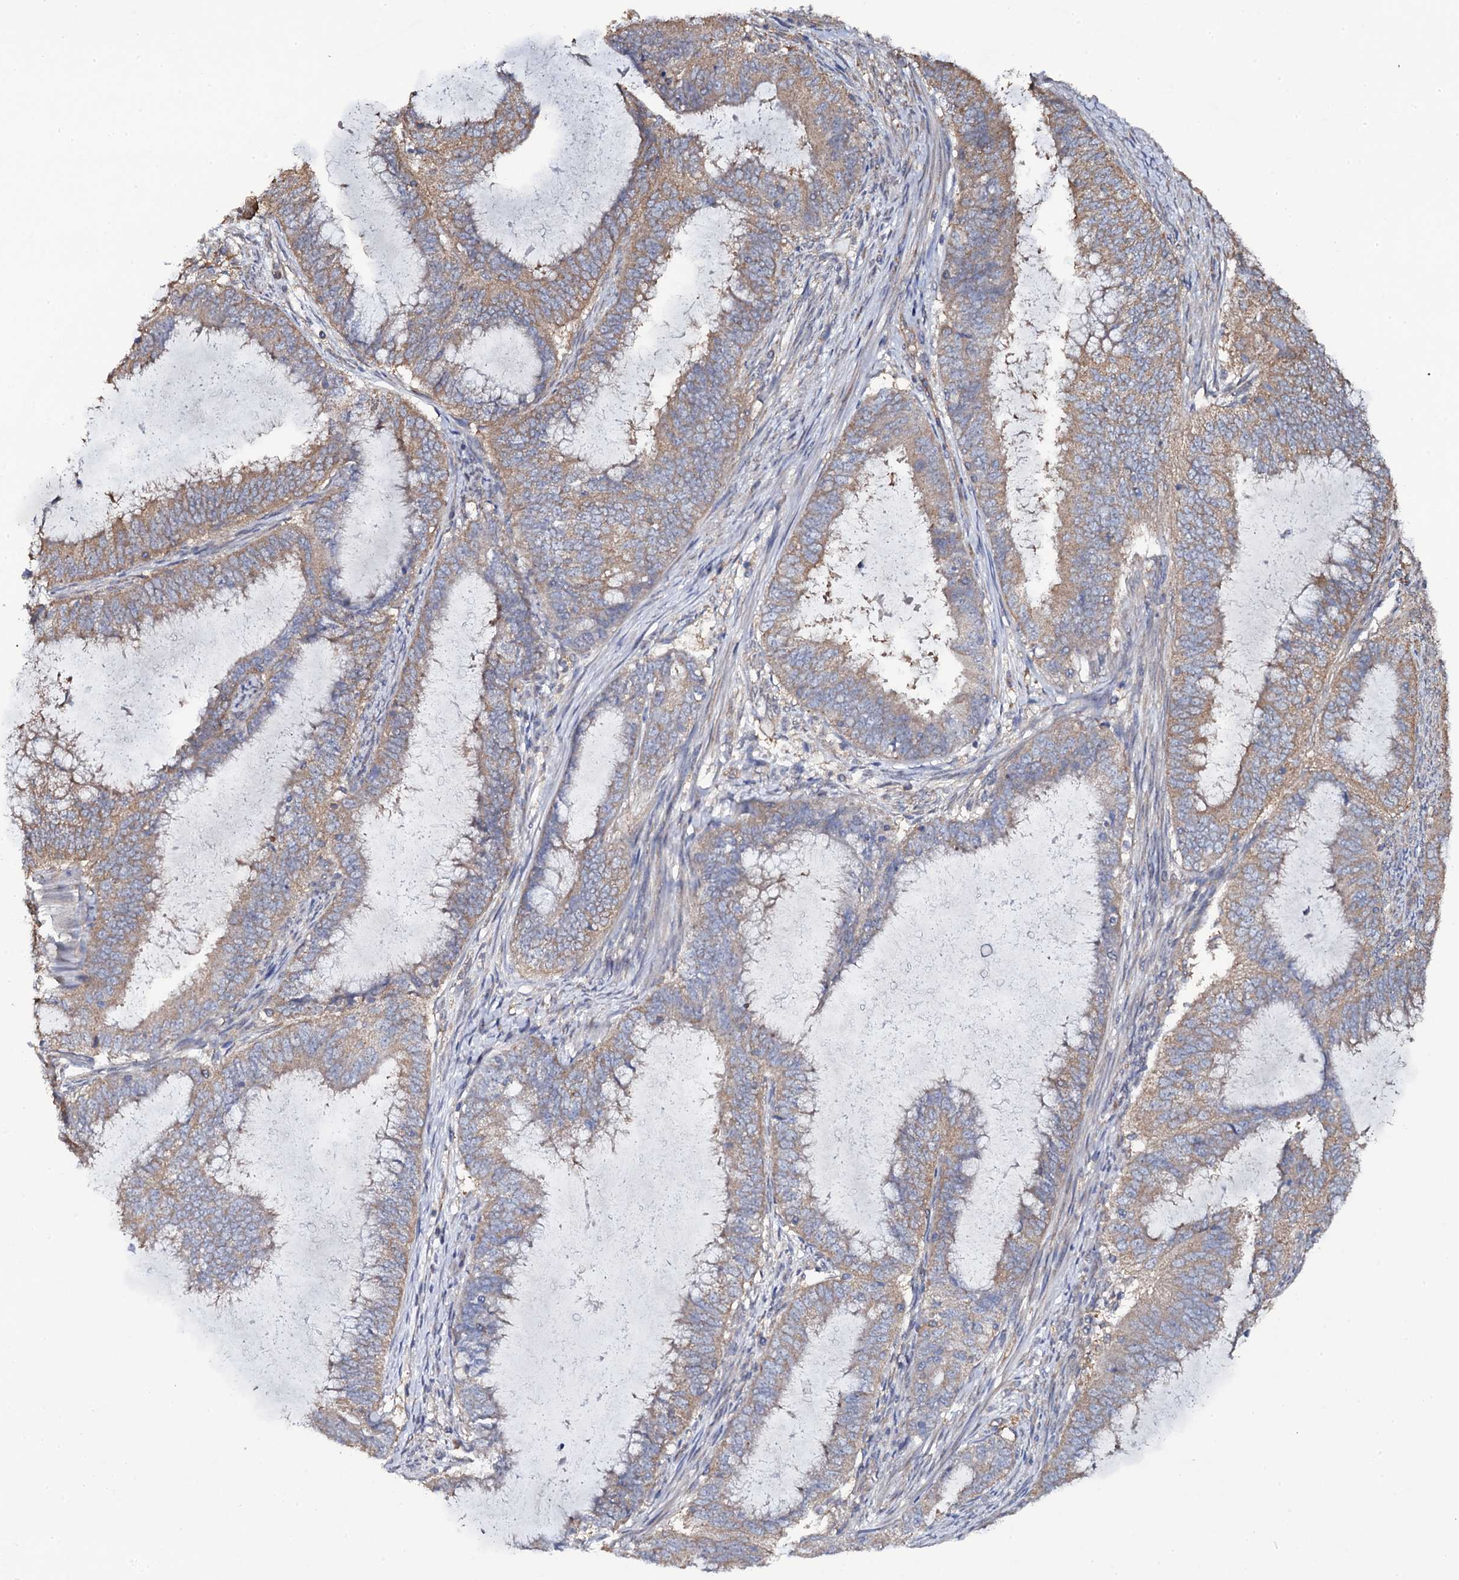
{"staining": {"intensity": "weak", "quantity": ">75%", "location": "cytoplasmic/membranous"}, "tissue": "endometrial cancer", "cell_type": "Tumor cells", "image_type": "cancer", "snomed": [{"axis": "morphology", "description": "Adenocarcinoma, NOS"}, {"axis": "topography", "description": "Endometrium"}], "caption": "The image reveals a brown stain indicating the presence of a protein in the cytoplasmic/membranous of tumor cells in adenocarcinoma (endometrial).", "gene": "TTC23", "patient": {"sex": "female", "age": 51}}